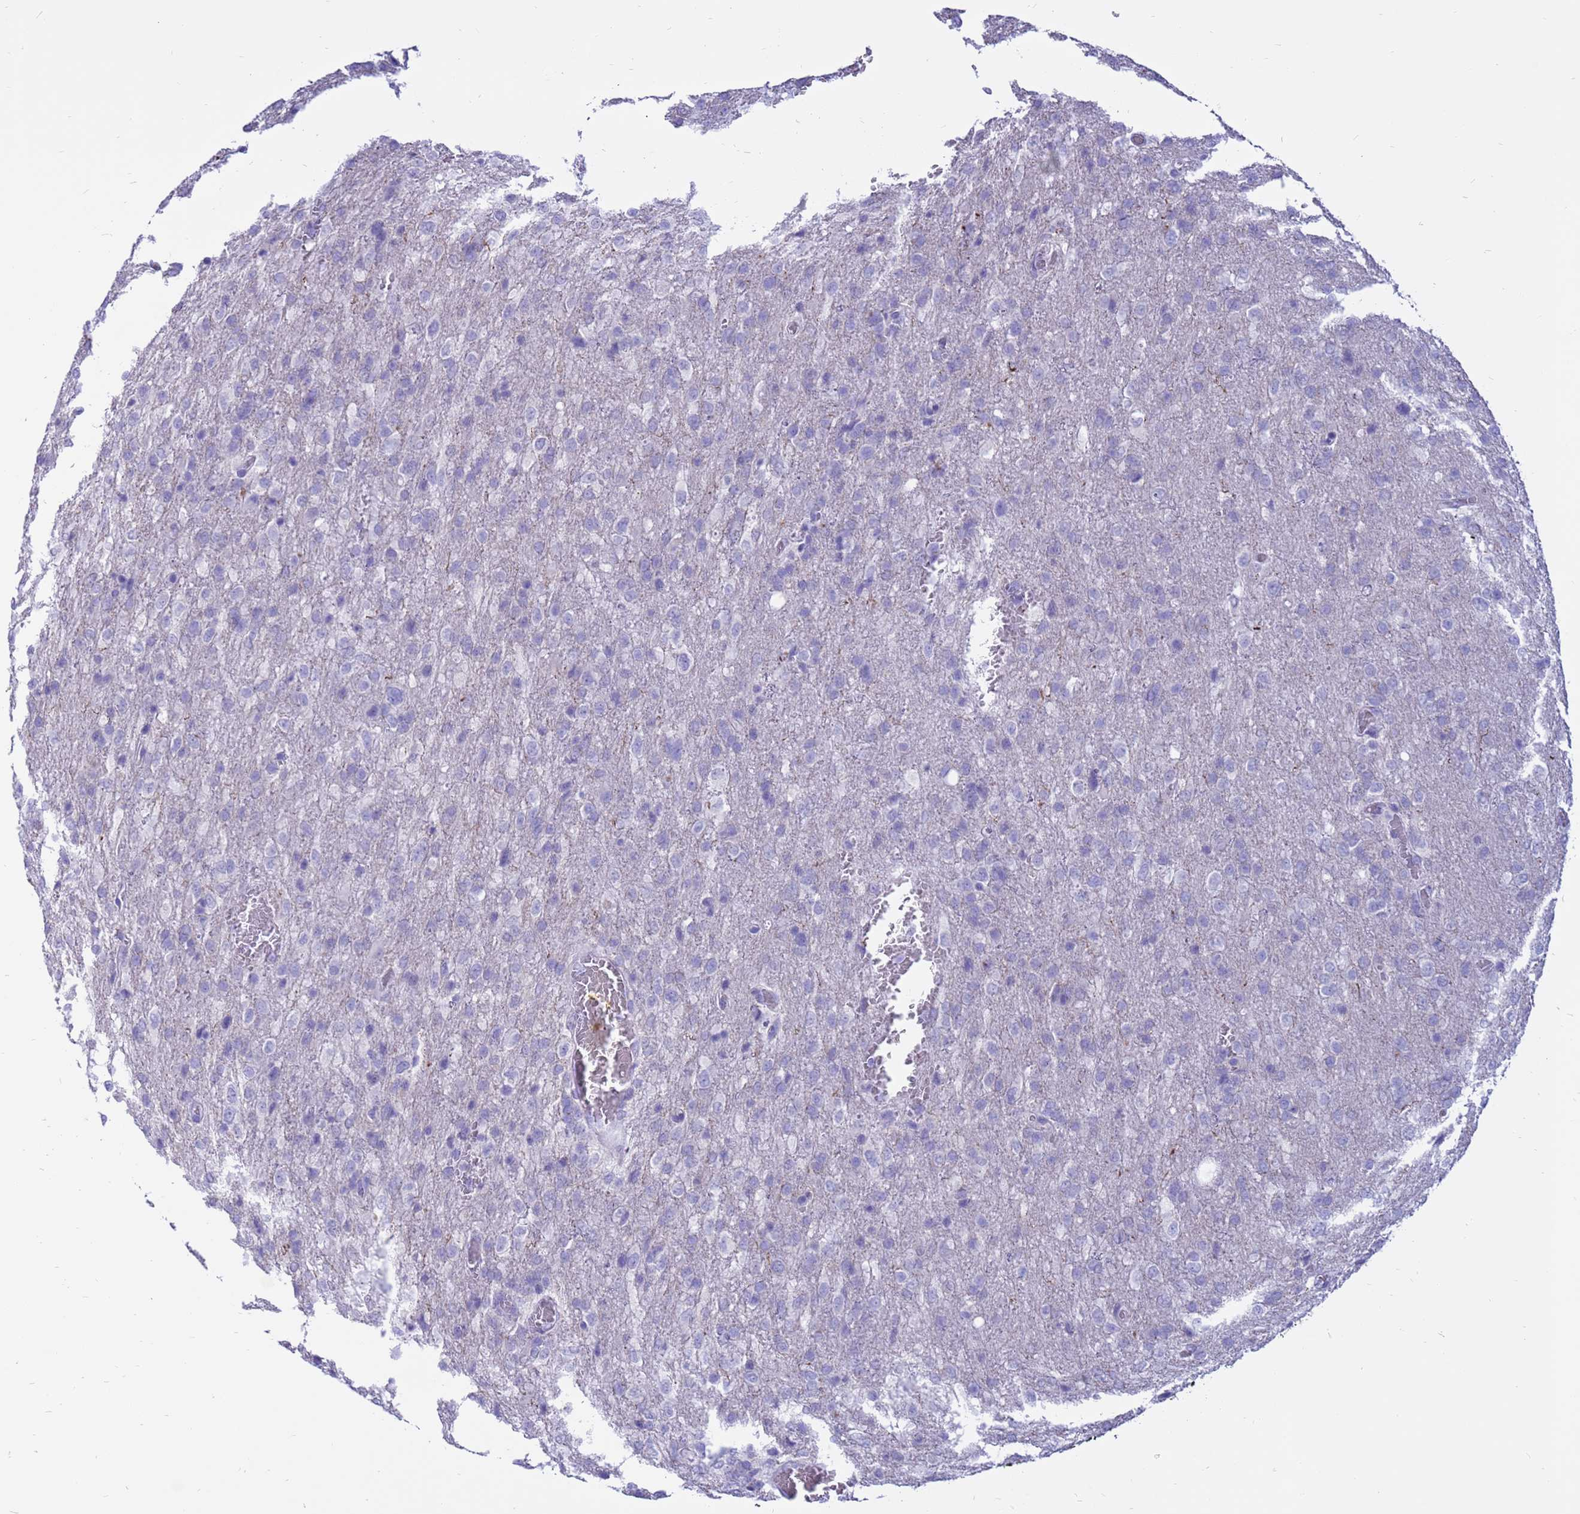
{"staining": {"intensity": "negative", "quantity": "none", "location": "none"}, "tissue": "glioma", "cell_type": "Tumor cells", "image_type": "cancer", "snomed": [{"axis": "morphology", "description": "Glioma, malignant, High grade"}, {"axis": "topography", "description": "Brain"}], "caption": "The immunohistochemistry micrograph has no significant staining in tumor cells of malignant high-grade glioma tissue.", "gene": "PDE10A", "patient": {"sex": "female", "age": 74}}